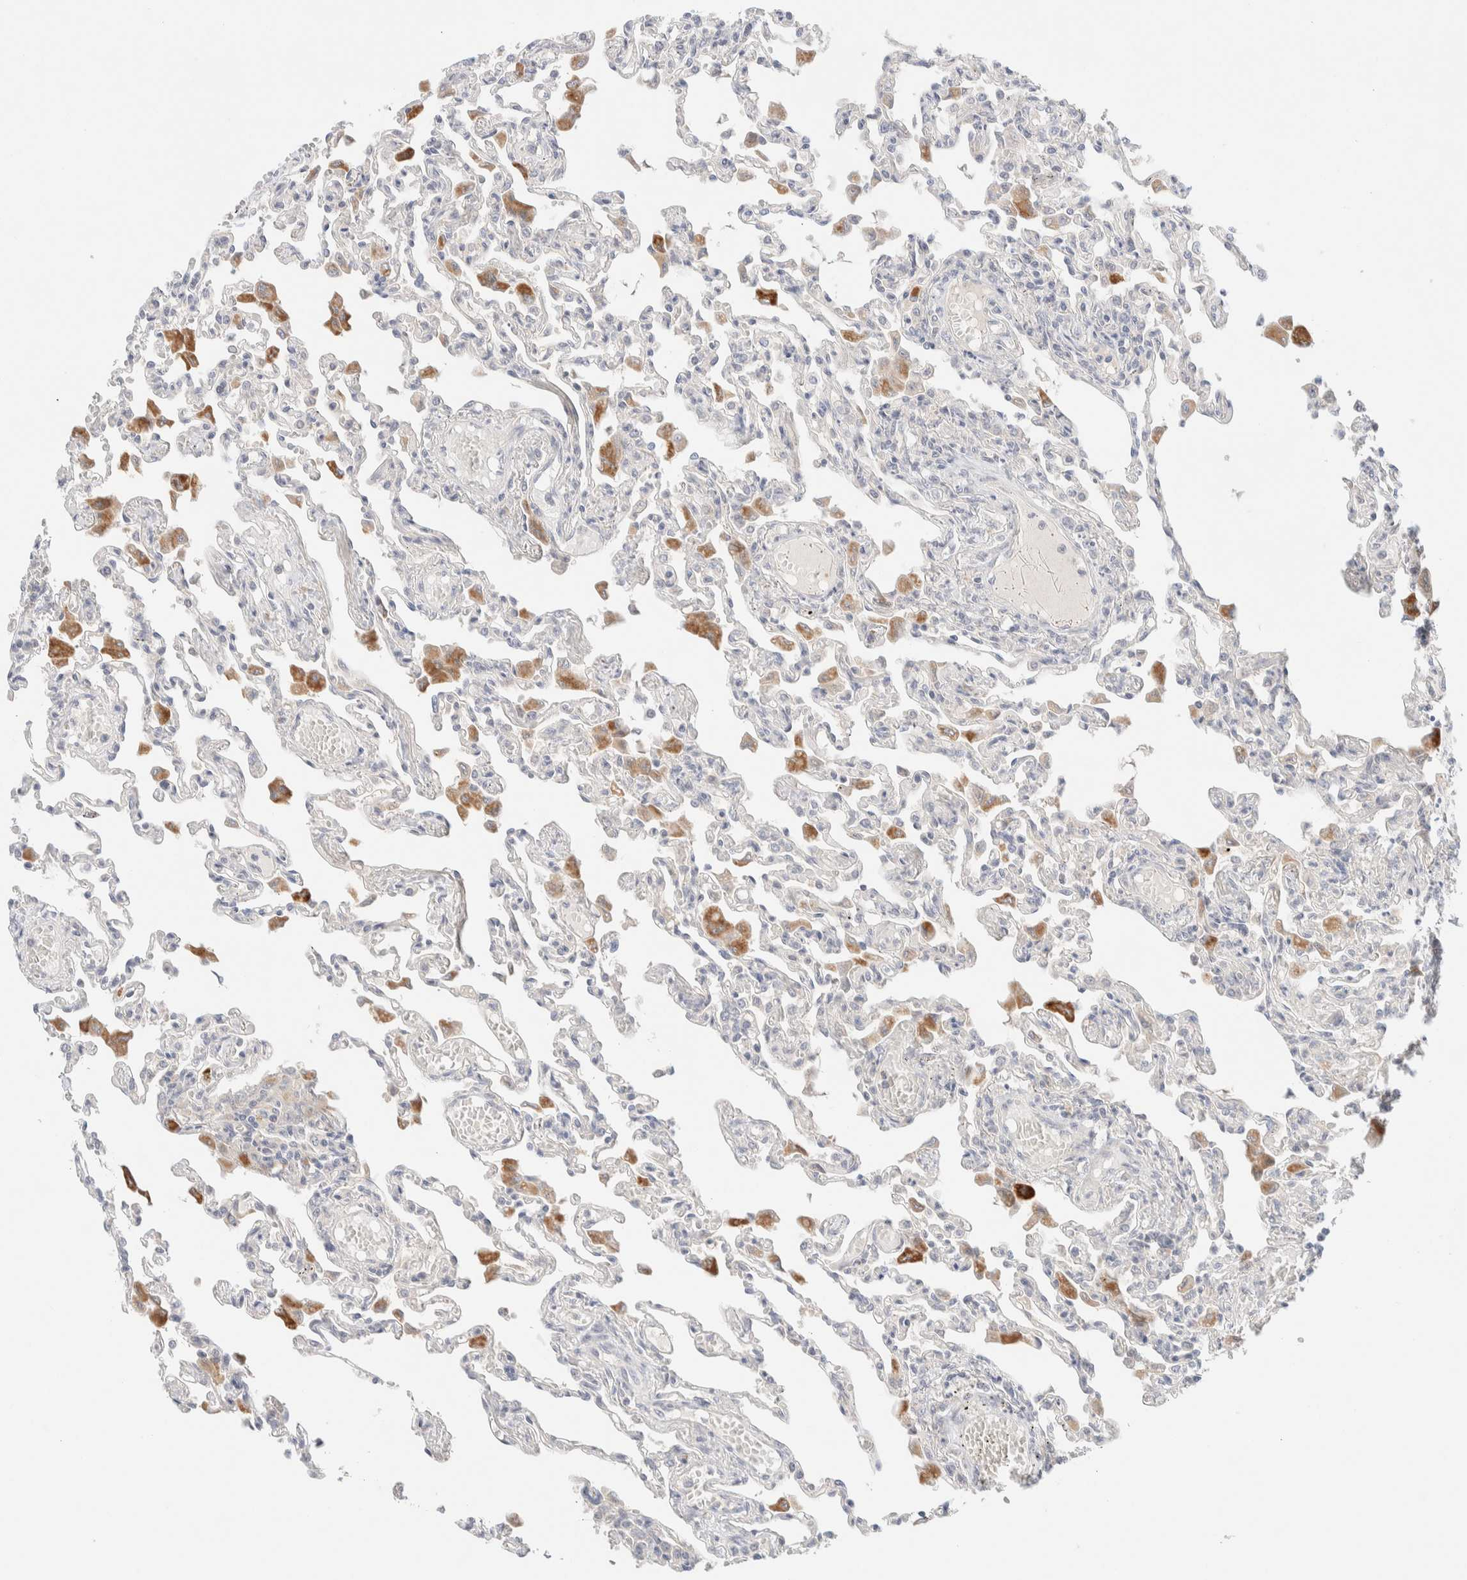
{"staining": {"intensity": "negative", "quantity": "none", "location": "none"}, "tissue": "lung", "cell_type": "Alveolar cells", "image_type": "normal", "snomed": [{"axis": "morphology", "description": "Normal tissue, NOS"}, {"axis": "topography", "description": "Bronchus"}, {"axis": "topography", "description": "Lung"}], "caption": "Immunohistochemistry (IHC) histopathology image of unremarkable lung stained for a protein (brown), which exhibits no expression in alveolar cells. (Stains: DAB (3,3'-diaminobenzidine) immunohistochemistry with hematoxylin counter stain, Microscopy: brightfield microscopy at high magnification).", "gene": "CHKA", "patient": {"sex": "female", "age": 49}}